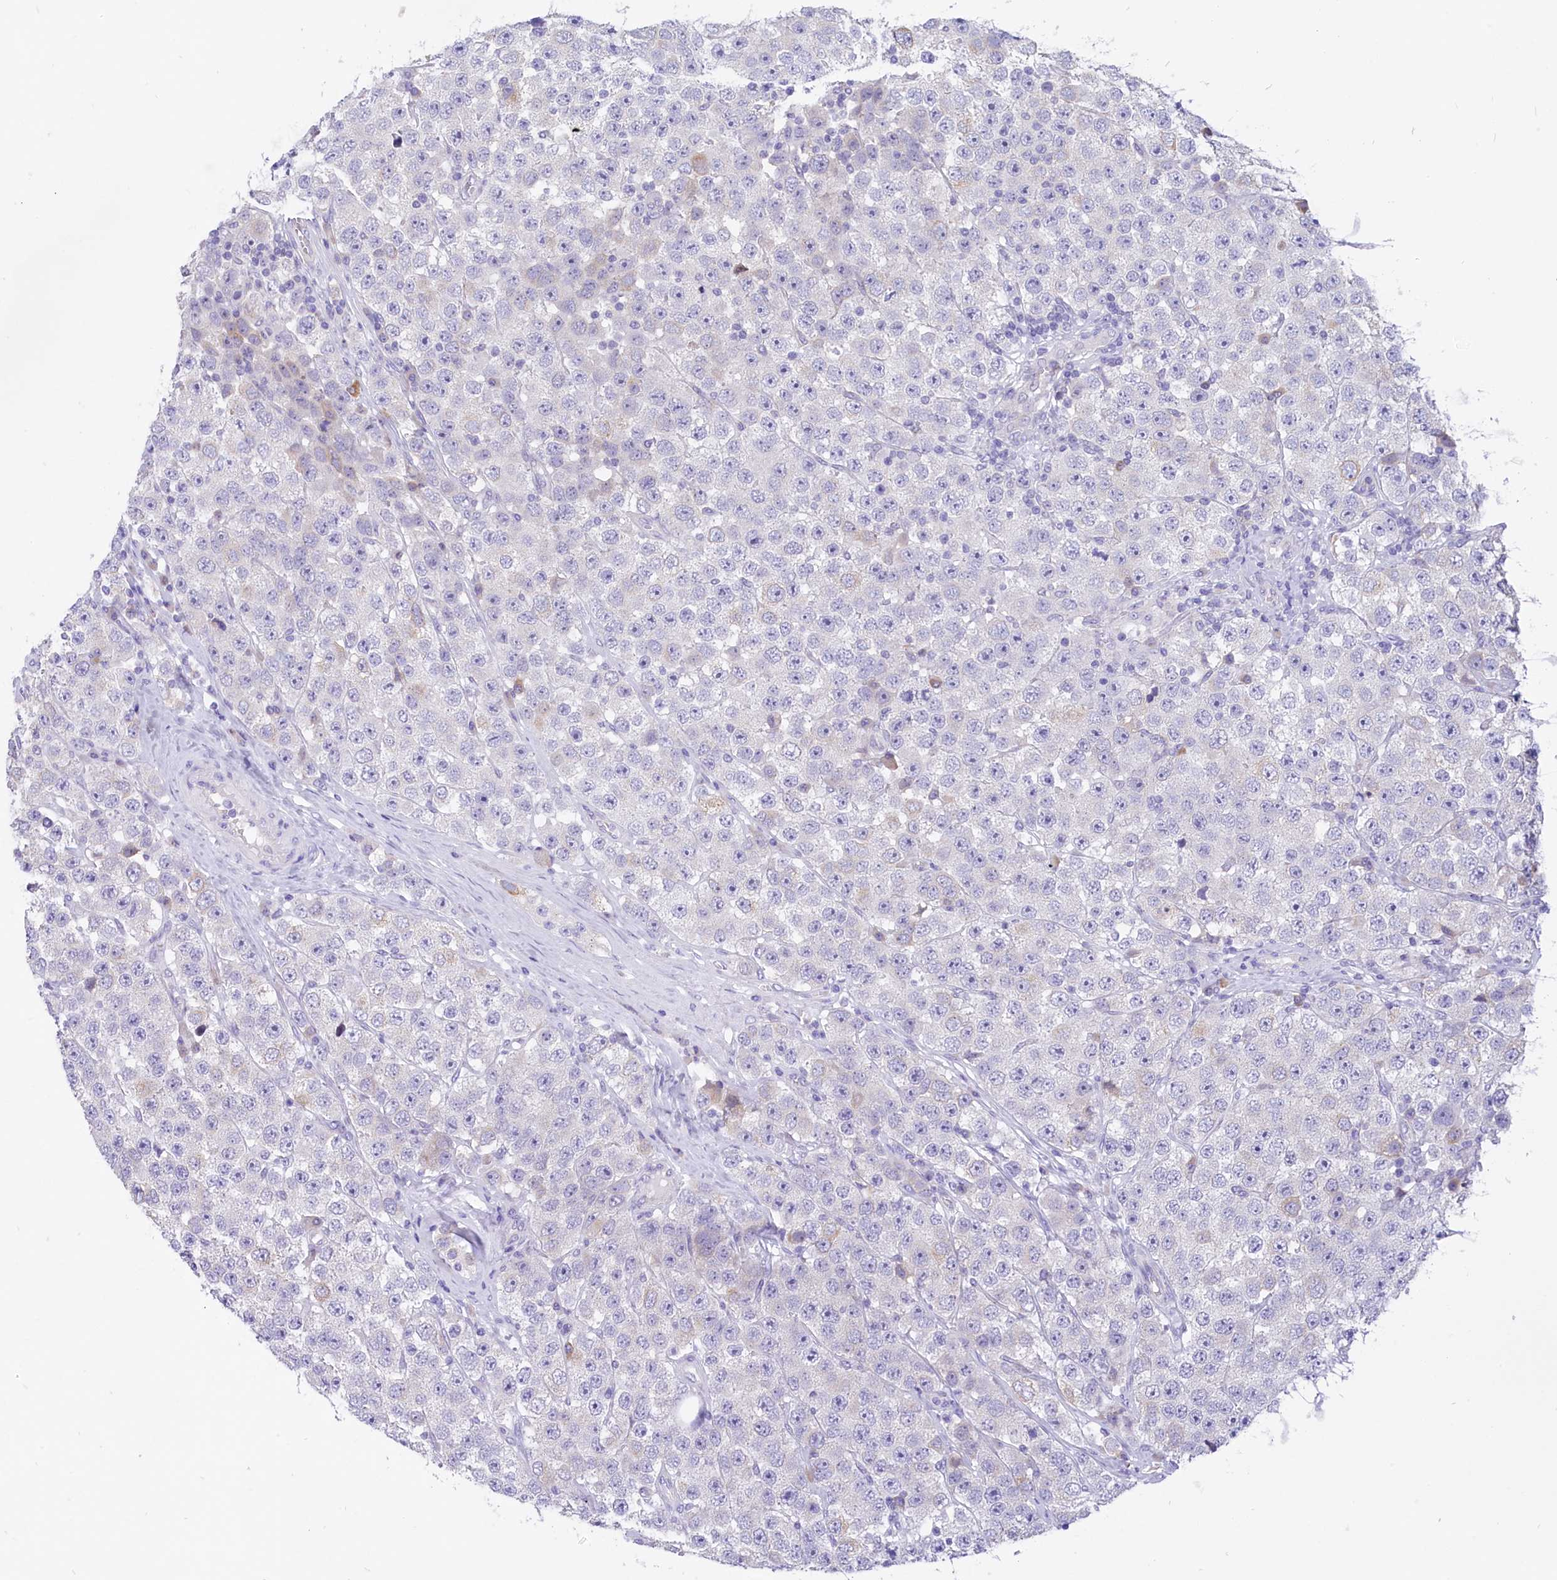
{"staining": {"intensity": "negative", "quantity": "none", "location": "none"}, "tissue": "testis cancer", "cell_type": "Tumor cells", "image_type": "cancer", "snomed": [{"axis": "morphology", "description": "Seminoma, NOS"}, {"axis": "topography", "description": "Testis"}], "caption": "Tumor cells are negative for brown protein staining in testis seminoma.", "gene": "DCAF16", "patient": {"sex": "male", "age": 28}}